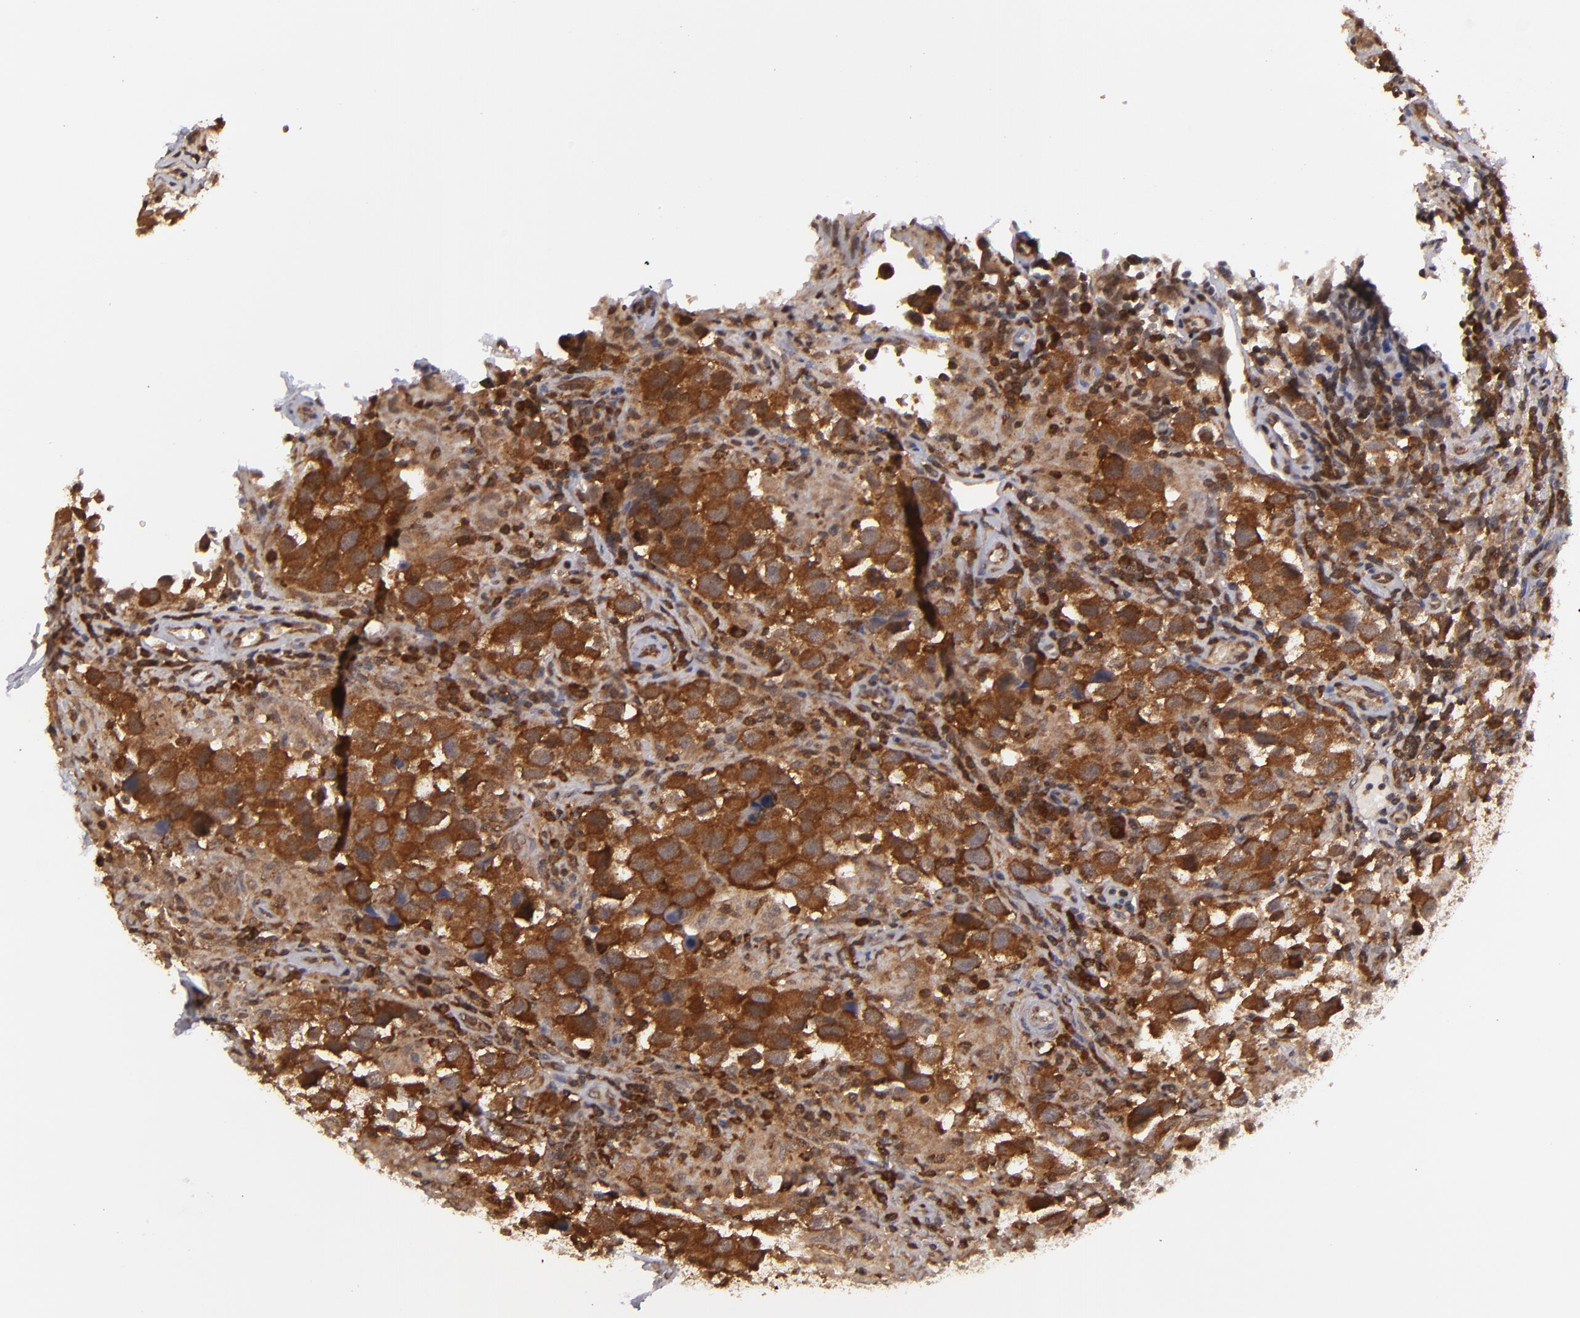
{"staining": {"intensity": "strong", "quantity": ">75%", "location": "cytoplasmic/membranous"}, "tissue": "testis cancer", "cell_type": "Tumor cells", "image_type": "cancer", "snomed": [{"axis": "morphology", "description": "Carcinoma, Embryonal, NOS"}, {"axis": "topography", "description": "Testis"}], "caption": "DAB immunohistochemical staining of human testis embryonal carcinoma displays strong cytoplasmic/membranous protein staining in approximately >75% of tumor cells.", "gene": "MAPK3", "patient": {"sex": "male", "age": 21}}